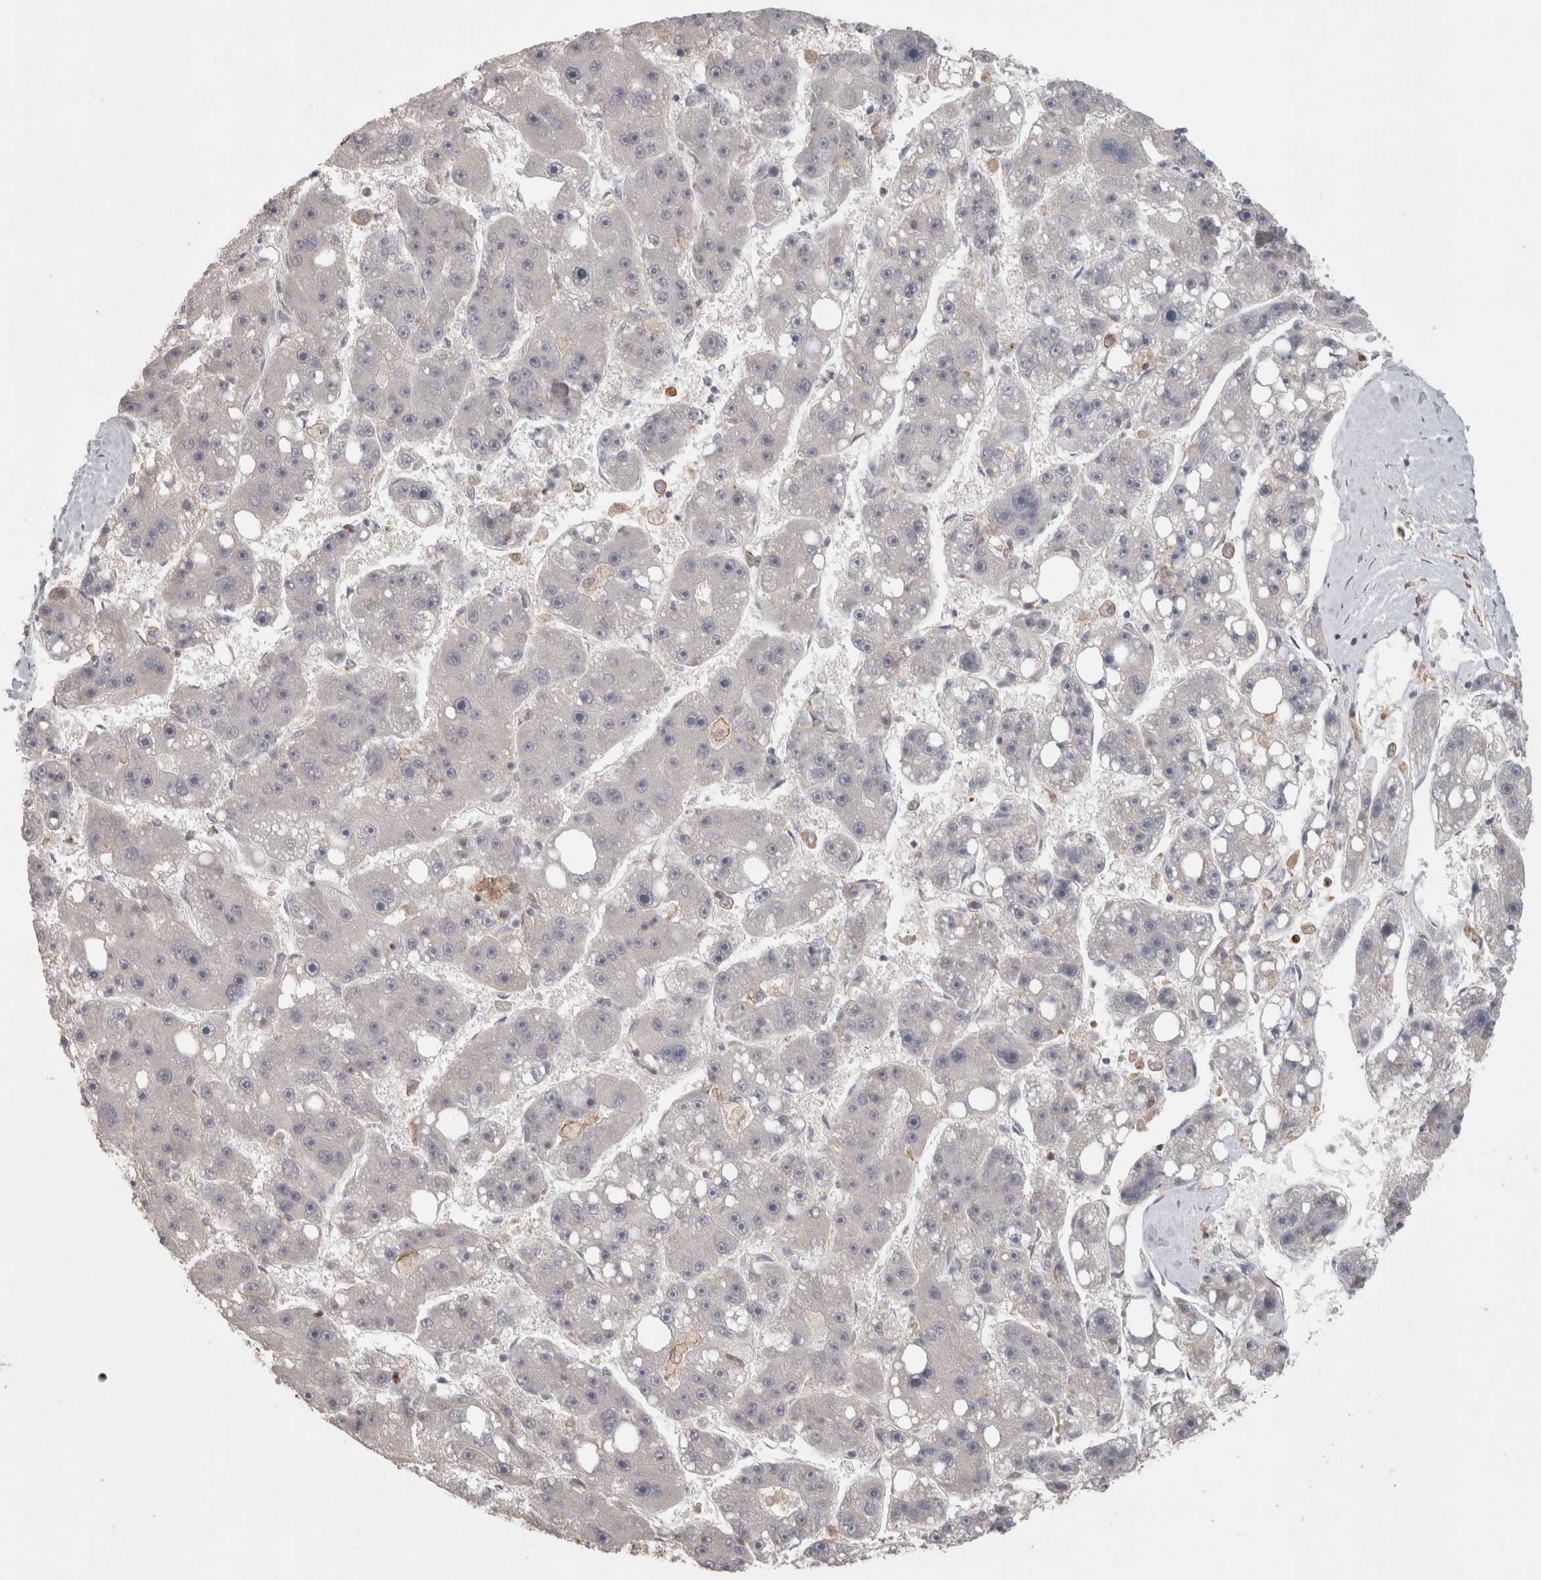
{"staining": {"intensity": "negative", "quantity": "none", "location": "none"}, "tissue": "liver cancer", "cell_type": "Tumor cells", "image_type": "cancer", "snomed": [{"axis": "morphology", "description": "Carcinoma, Hepatocellular, NOS"}, {"axis": "topography", "description": "Liver"}], "caption": "Immunohistochemistry (IHC) micrograph of neoplastic tissue: liver cancer (hepatocellular carcinoma) stained with DAB displays no significant protein staining in tumor cells.", "gene": "HAVCR2", "patient": {"sex": "female", "age": 61}}